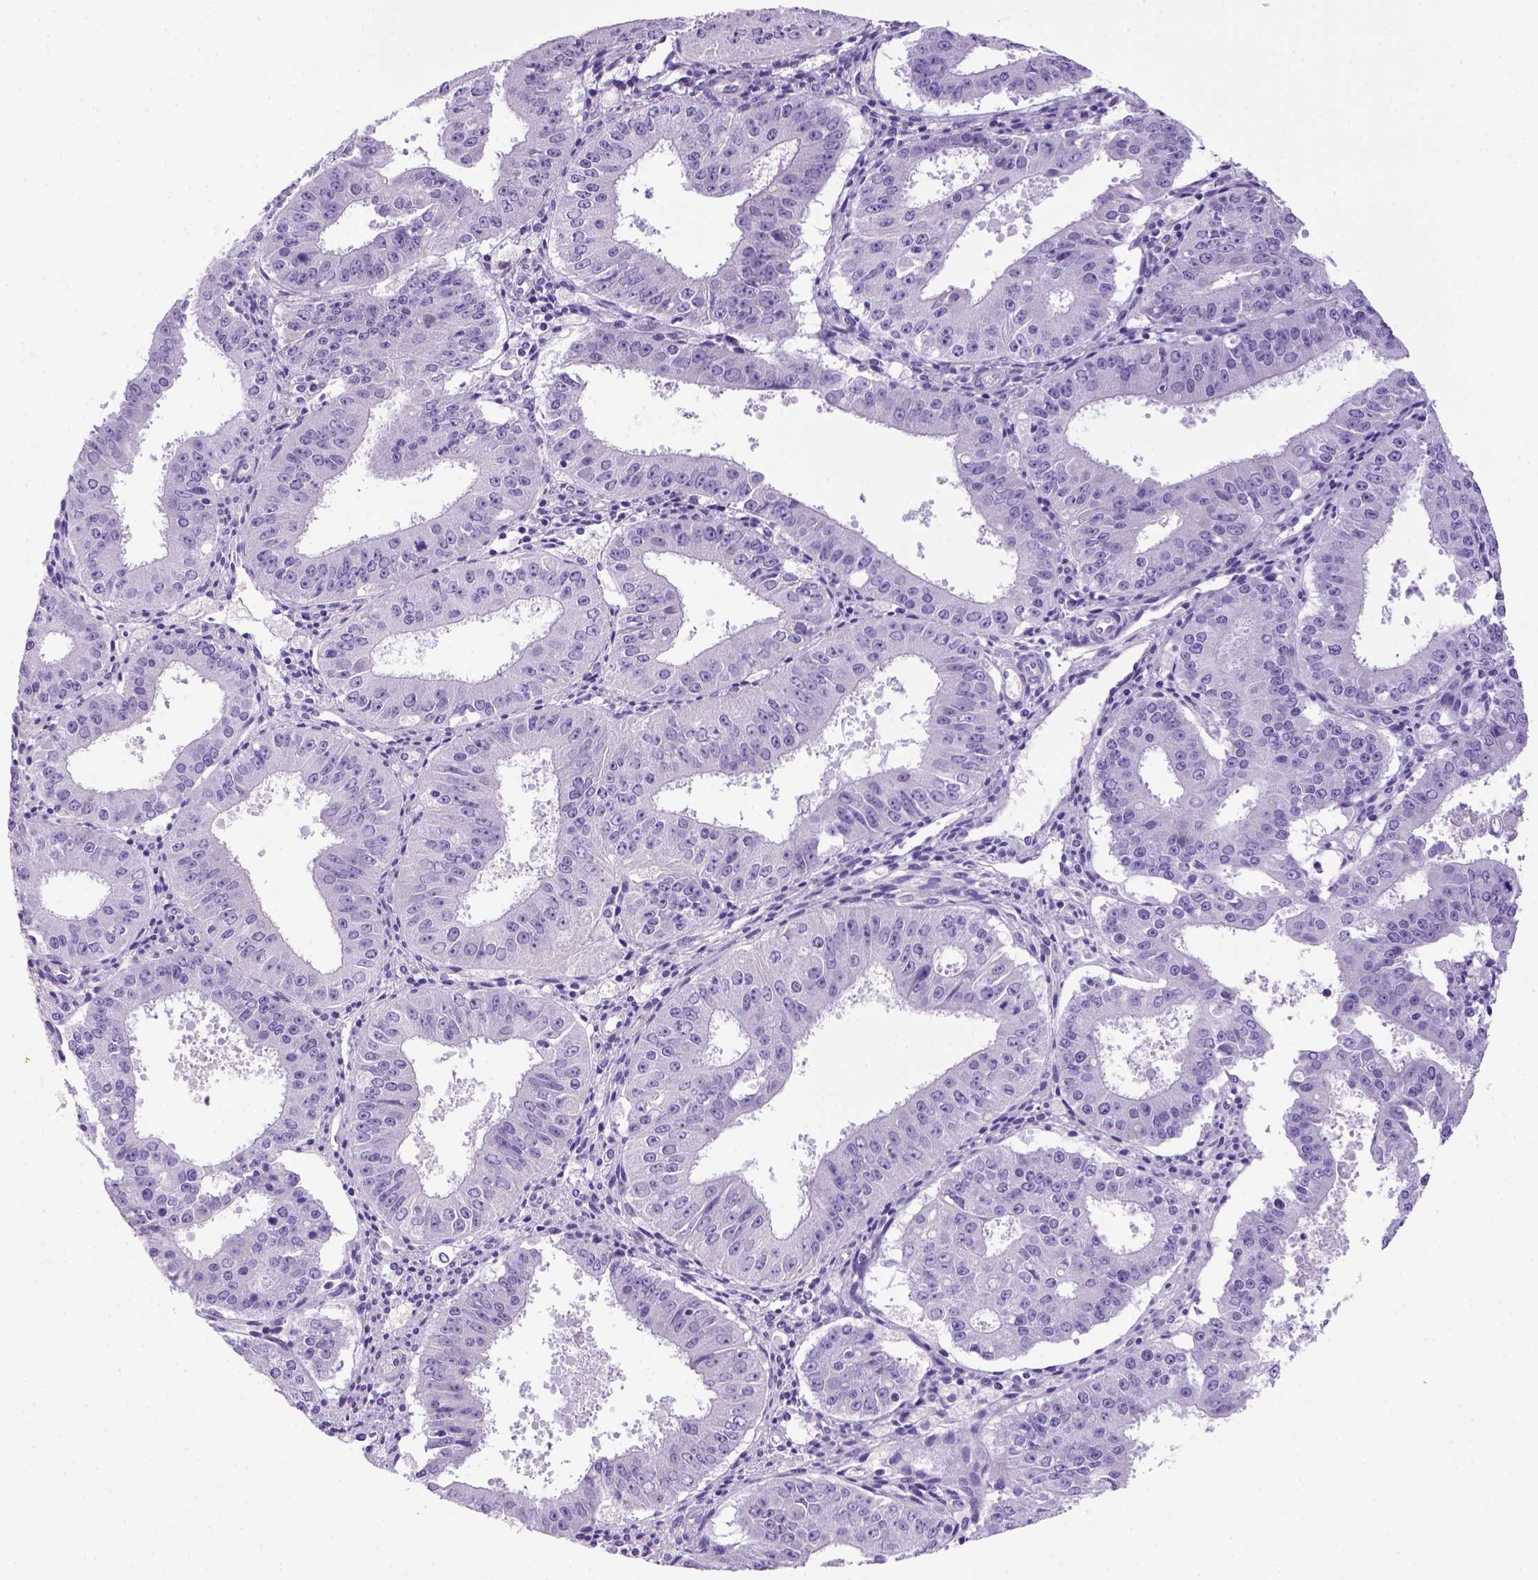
{"staining": {"intensity": "negative", "quantity": "none", "location": "none"}, "tissue": "ovarian cancer", "cell_type": "Tumor cells", "image_type": "cancer", "snomed": [{"axis": "morphology", "description": "Carcinoma, endometroid"}, {"axis": "topography", "description": "Ovary"}], "caption": "Tumor cells show no significant positivity in ovarian cancer (endometroid carcinoma). The staining is performed using DAB brown chromogen with nuclei counter-stained in using hematoxylin.", "gene": "ARHGEF33", "patient": {"sex": "female", "age": 42}}